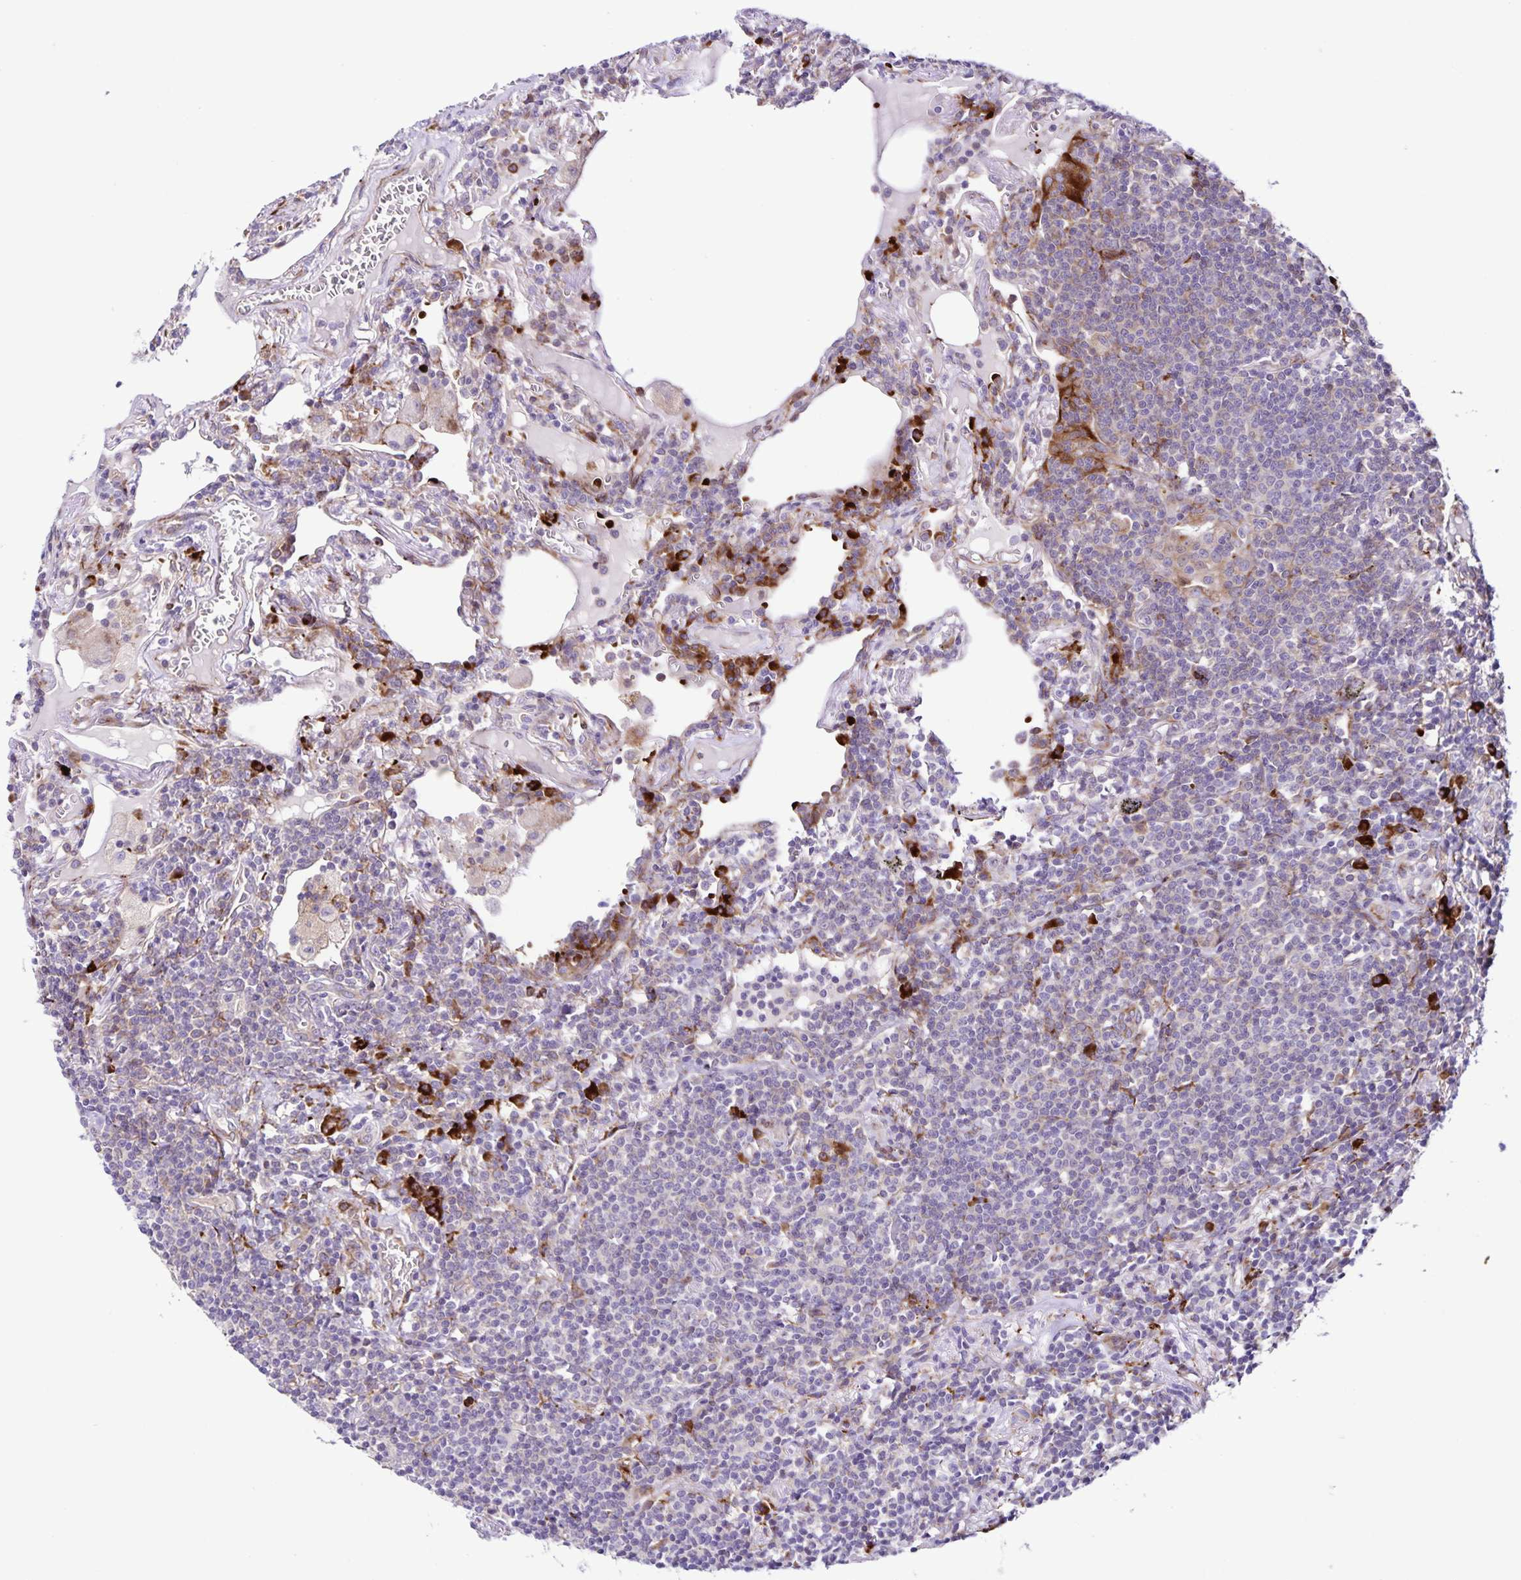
{"staining": {"intensity": "negative", "quantity": "none", "location": "none"}, "tissue": "lymphoma", "cell_type": "Tumor cells", "image_type": "cancer", "snomed": [{"axis": "morphology", "description": "Malignant lymphoma, non-Hodgkin's type, Low grade"}, {"axis": "topography", "description": "Lung"}], "caption": "Immunohistochemistry (IHC) histopathology image of neoplastic tissue: malignant lymphoma, non-Hodgkin's type (low-grade) stained with DAB exhibits no significant protein positivity in tumor cells.", "gene": "OSBPL5", "patient": {"sex": "female", "age": 71}}